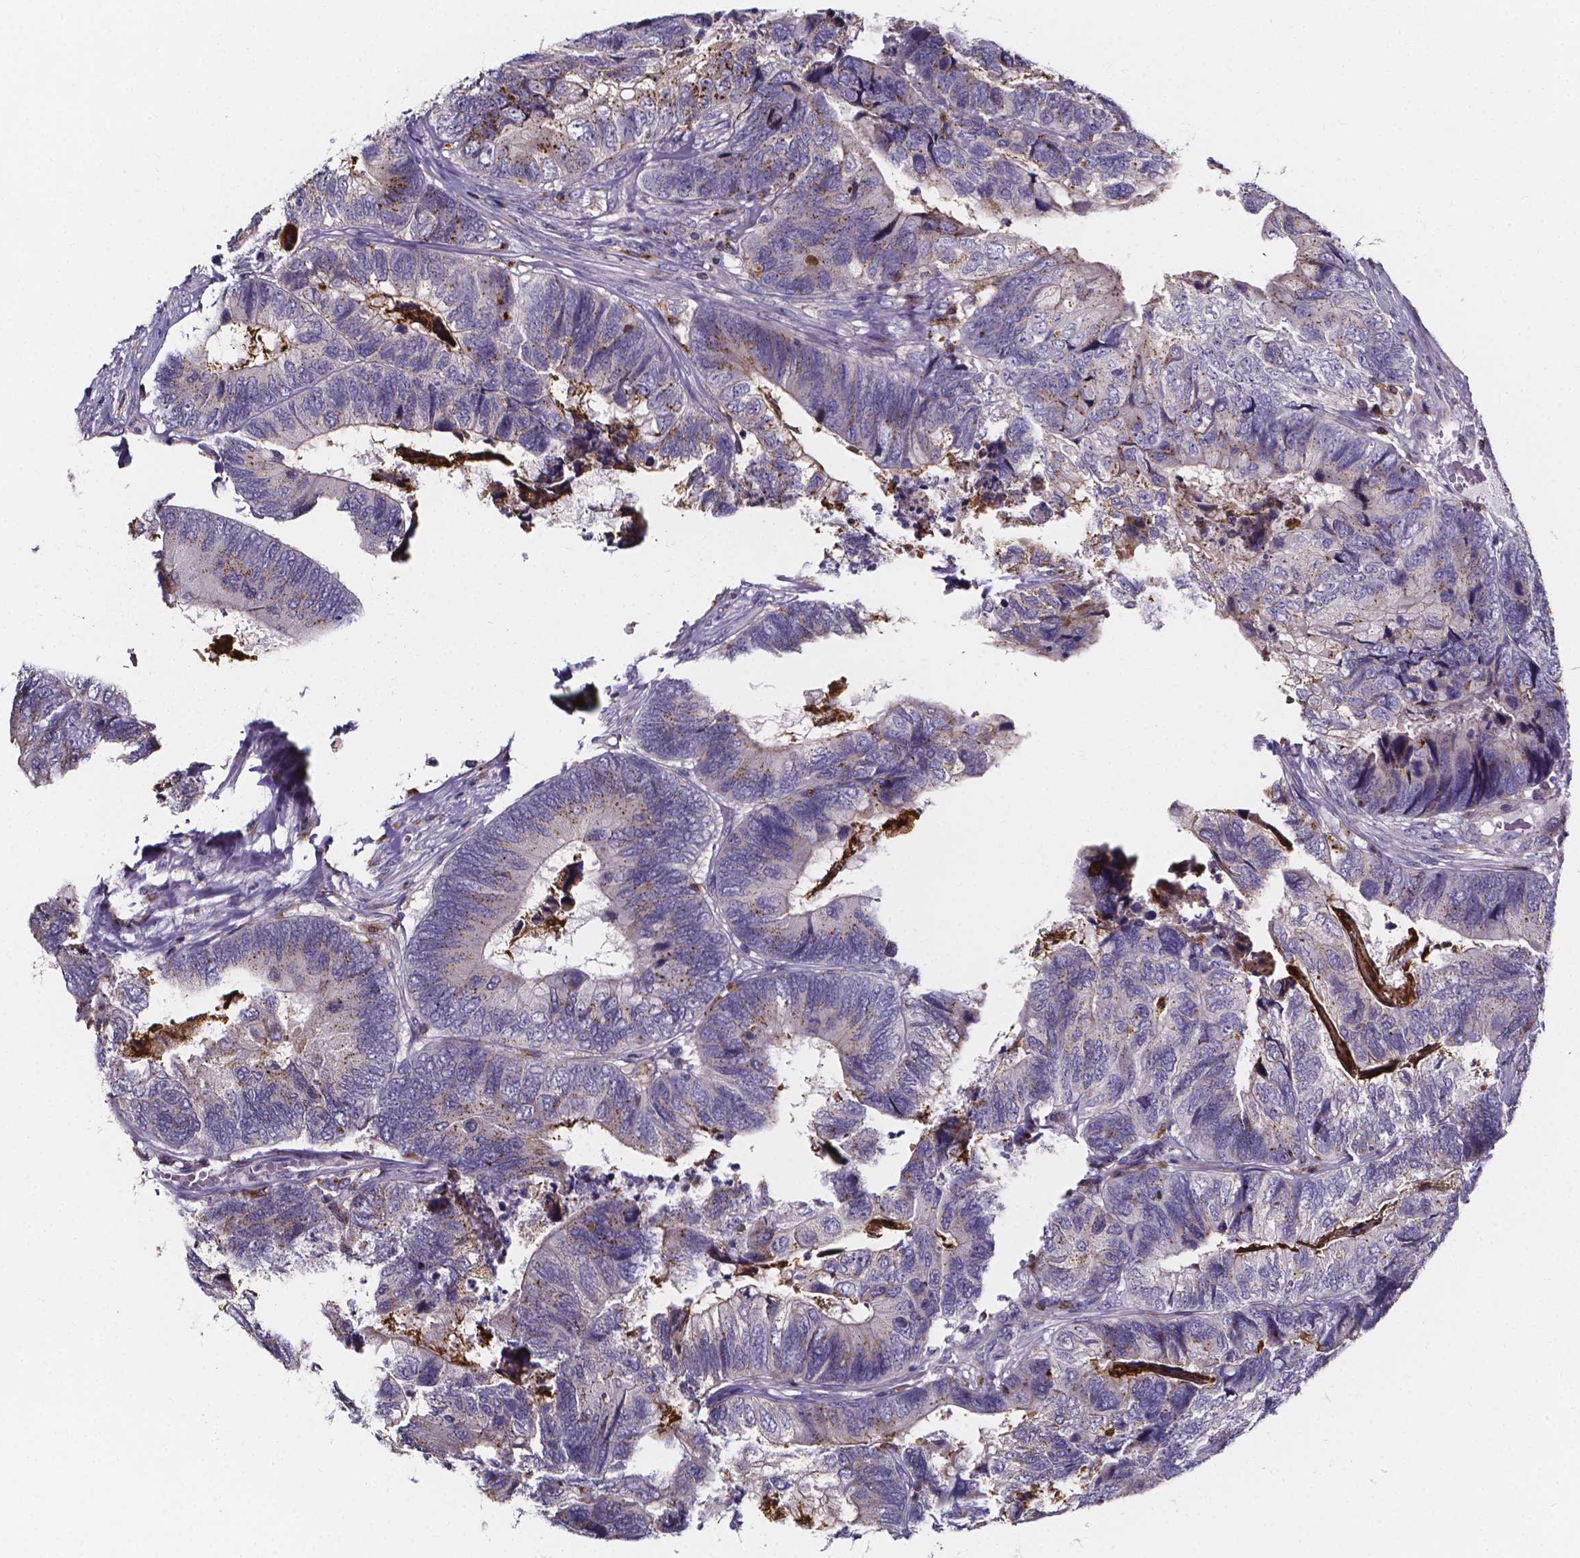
{"staining": {"intensity": "moderate", "quantity": "<25%", "location": "cytoplasmic/membranous"}, "tissue": "colorectal cancer", "cell_type": "Tumor cells", "image_type": "cancer", "snomed": [{"axis": "morphology", "description": "Adenocarcinoma, NOS"}, {"axis": "topography", "description": "Colon"}], "caption": "Adenocarcinoma (colorectal) stained with a brown dye displays moderate cytoplasmic/membranous positive staining in about <25% of tumor cells.", "gene": "THEMIS", "patient": {"sex": "female", "age": 67}}